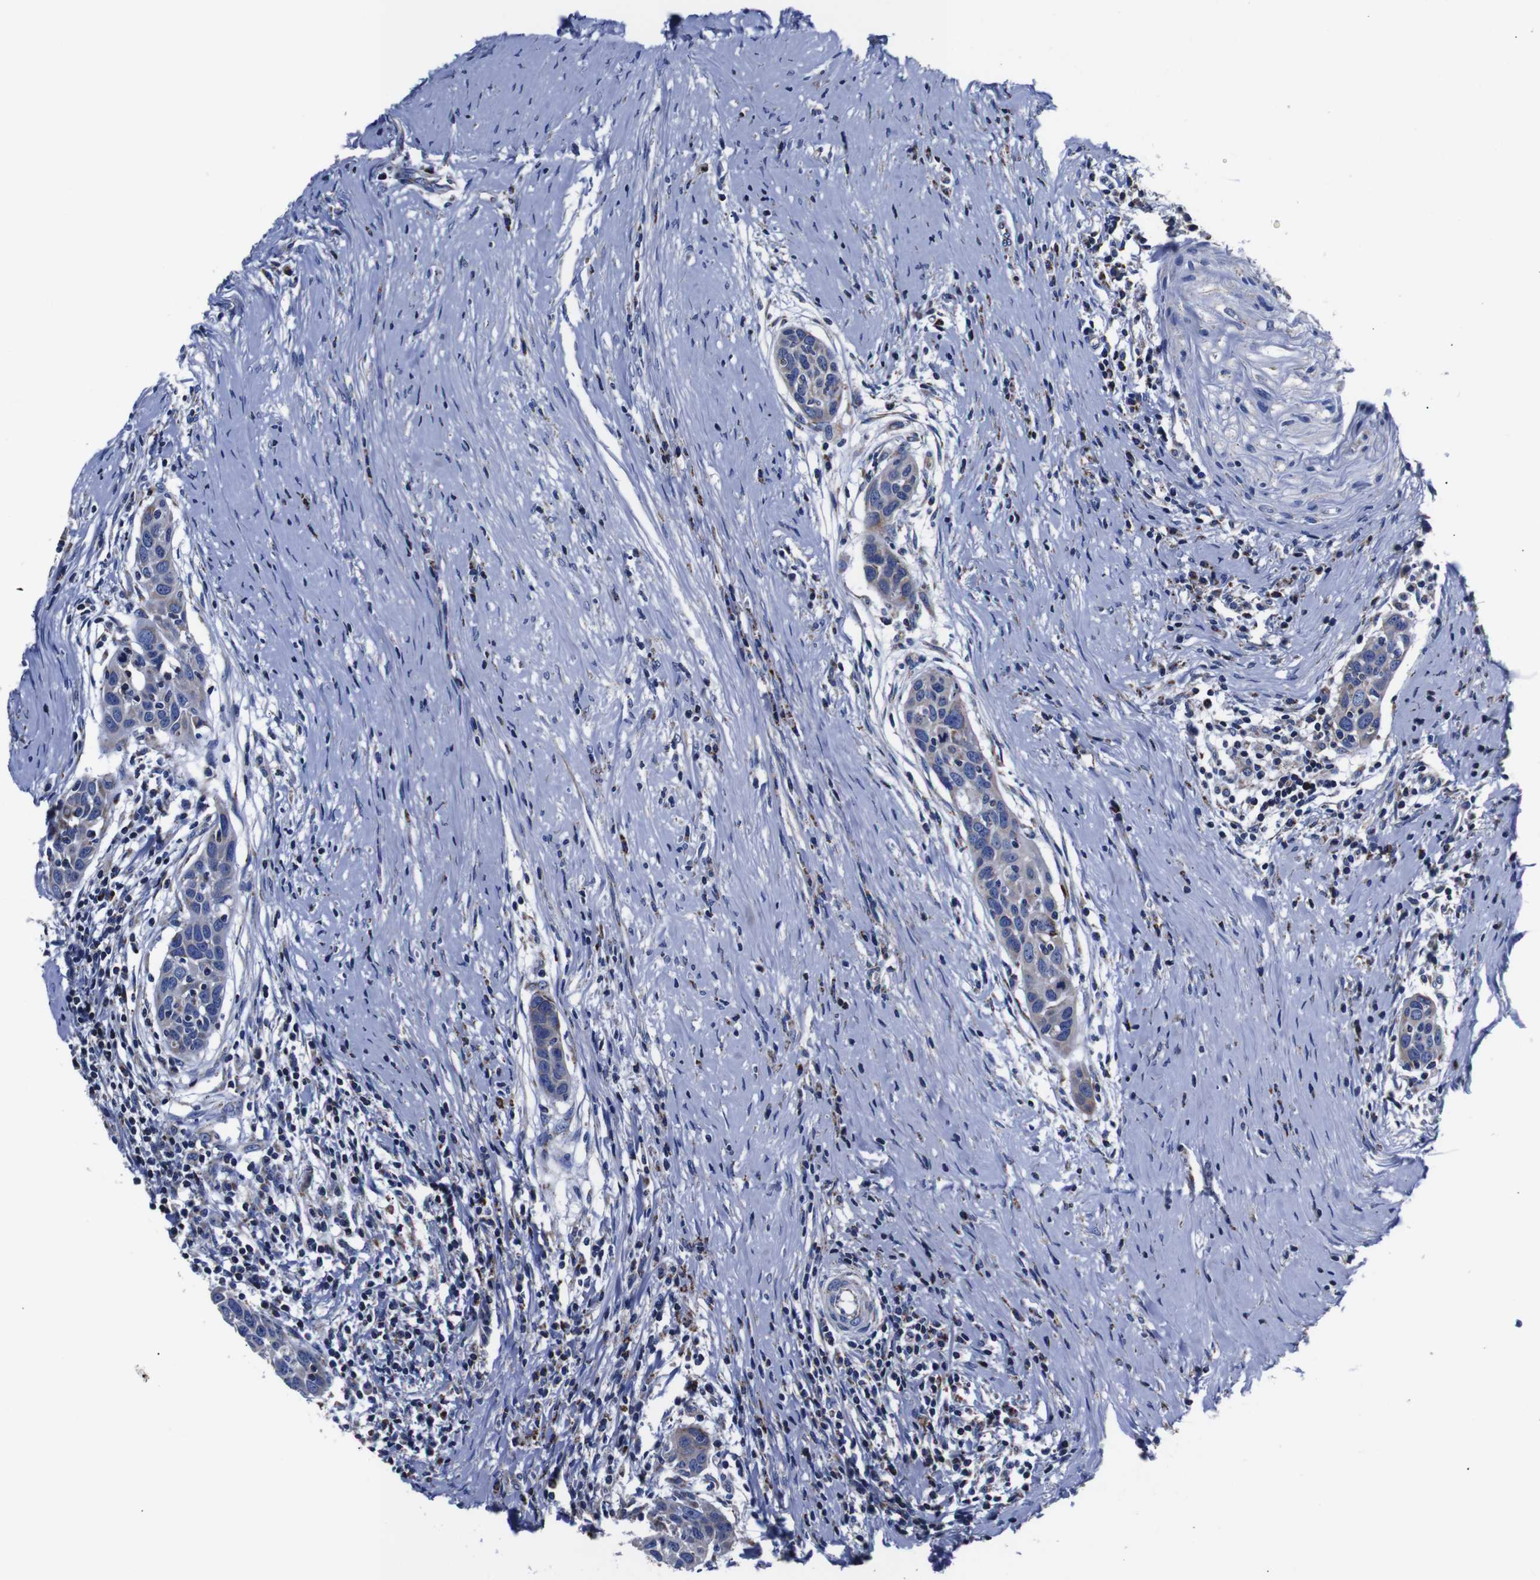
{"staining": {"intensity": "weak", "quantity": "<25%", "location": "cytoplasmic/membranous"}, "tissue": "head and neck cancer", "cell_type": "Tumor cells", "image_type": "cancer", "snomed": [{"axis": "morphology", "description": "Squamous cell carcinoma, NOS"}, {"axis": "topography", "description": "Oral tissue"}, {"axis": "topography", "description": "Head-Neck"}], "caption": "Tumor cells are negative for protein expression in human head and neck cancer.", "gene": "FKBP9", "patient": {"sex": "female", "age": 50}}